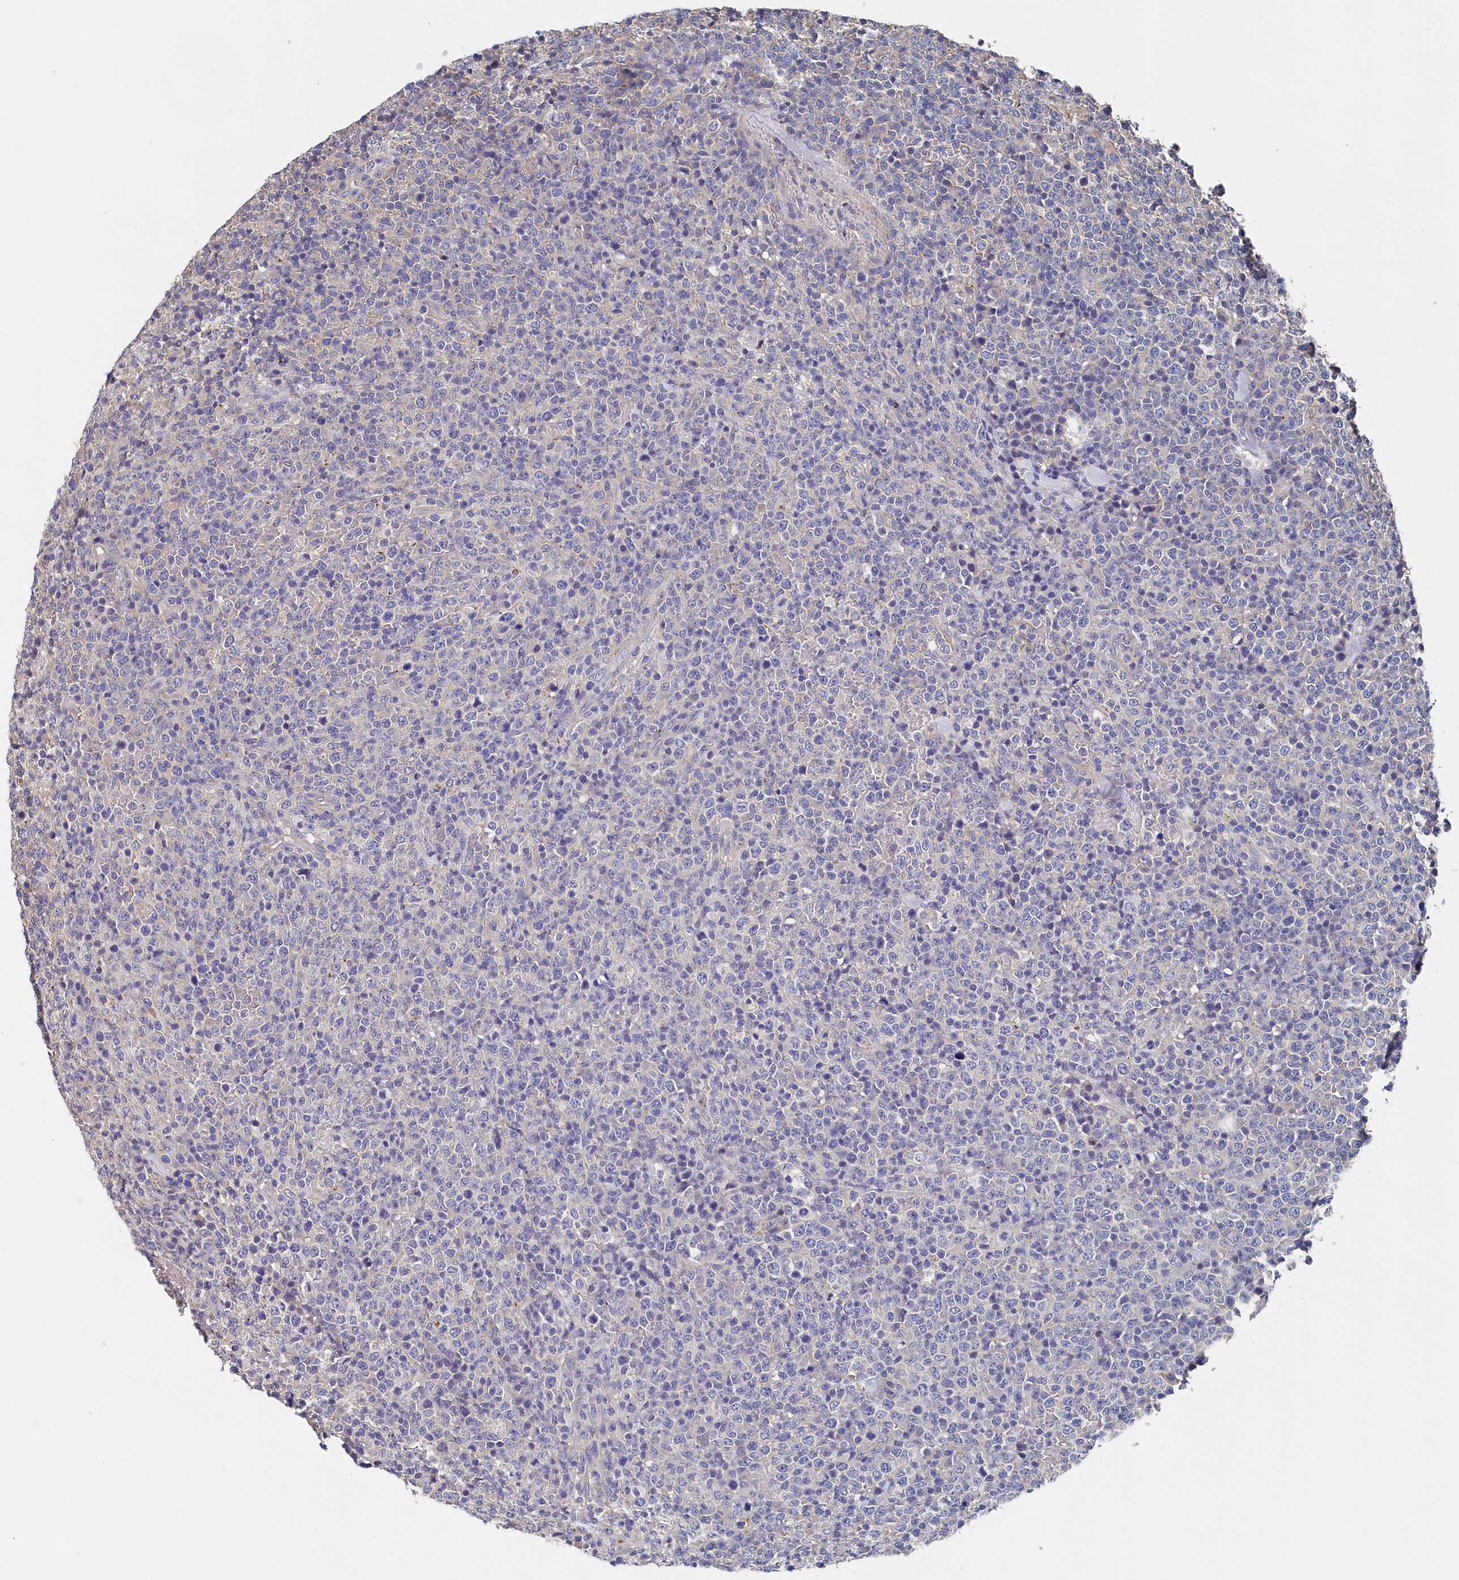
{"staining": {"intensity": "negative", "quantity": "none", "location": "none"}, "tissue": "lymphoma", "cell_type": "Tumor cells", "image_type": "cancer", "snomed": [{"axis": "morphology", "description": "Malignant lymphoma, non-Hodgkin's type, High grade"}, {"axis": "topography", "description": "Colon"}], "caption": "Lymphoma was stained to show a protein in brown. There is no significant positivity in tumor cells.", "gene": "BHMT", "patient": {"sex": "female", "age": 53}}